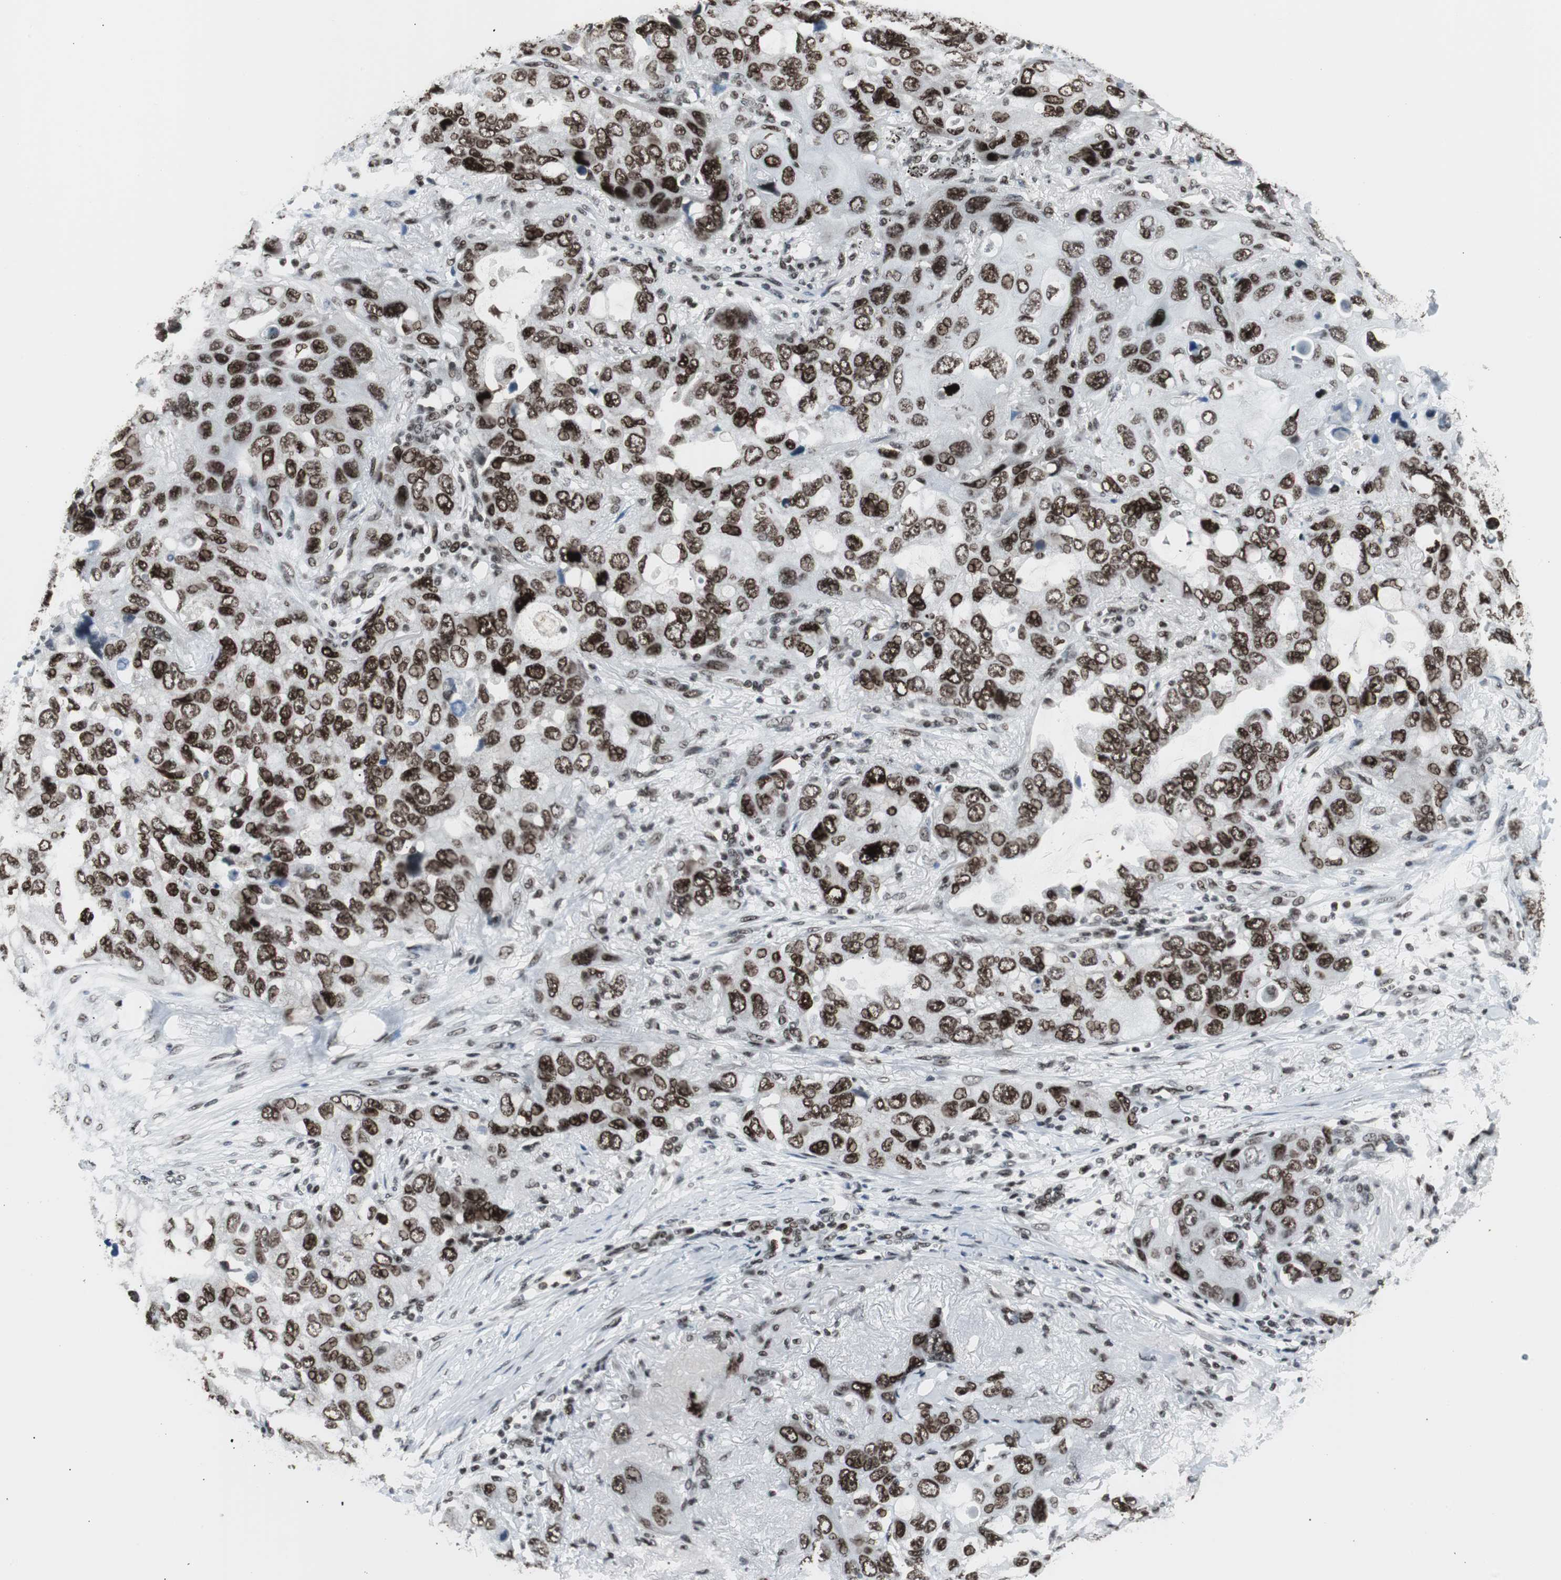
{"staining": {"intensity": "strong", "quantity": ">75%", "location": "nuclear"}, "tissue": "lung cancer", "cell_type": "Tumor cells", "image_type": "cancer", "snomed": [{"axis": "morphology", "description": "Squamous cell carcinoma, NOS"}, {"axis": "topography", "description": "Lung"}], "caption": "Strong nuclear protein positivity is present in approximately >75% of tumor cells in squamous cell carcinoma (lung).", "gene": "XRCC1", "patient": {"sex": "female", "age": 73}}